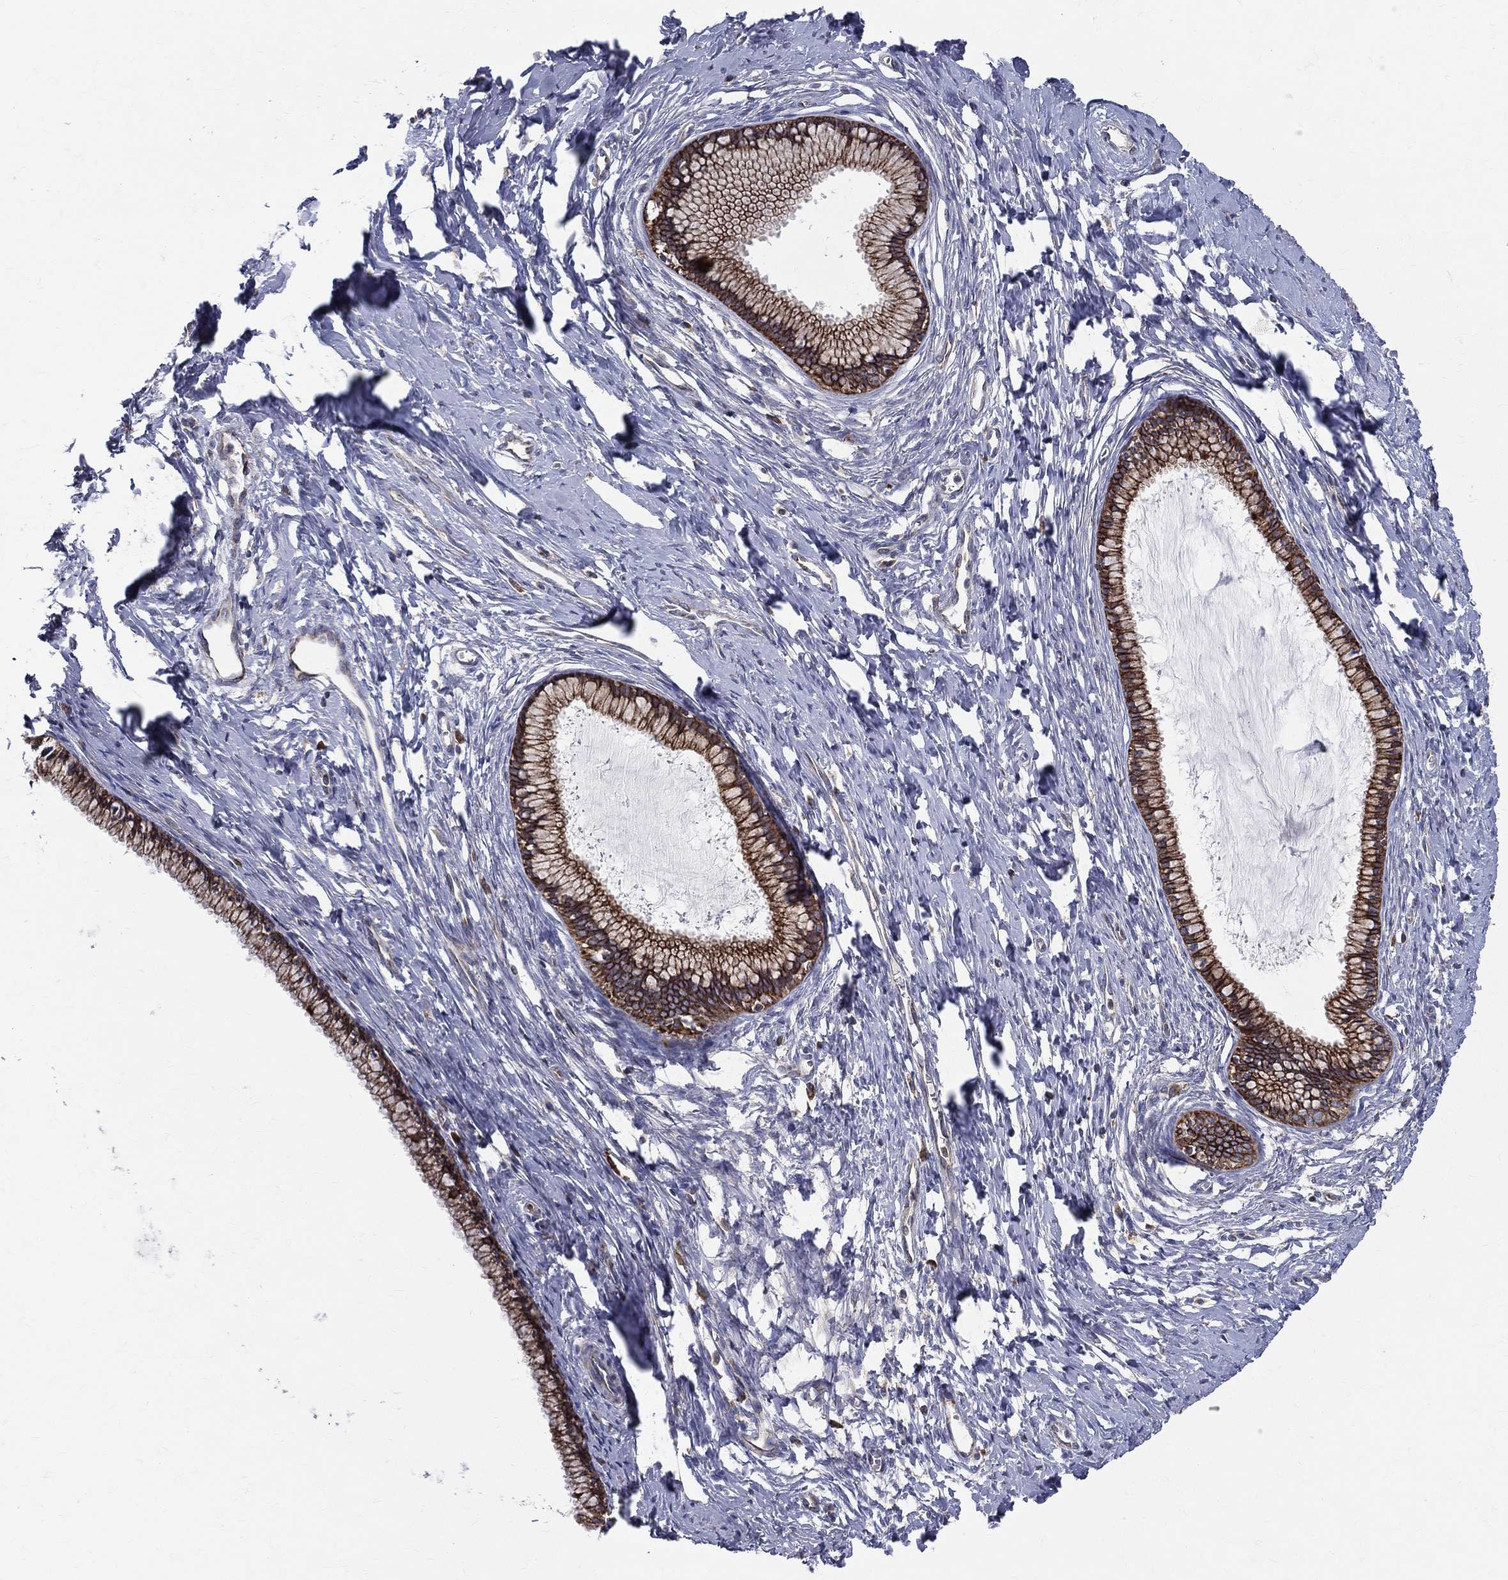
{"staining": {"intensity": "strong", "quantity": ">75%", "location": "cytoplasmic/membranous"}, "tissue": "cervix", "cell_type": "Glandular cells", "image_type": "normal", "snomed": [{"axis": "morphology", "description": "Normal tissue, NOS"}, {"axis": "topography", "description": "Cervix"}], "caption": "Immunohistochemistry (IHC) histopathology image of unremarkable cervix: cervix stained using immunohistochemistry (IHC) exhibits high levels of strong protein expression localized specifically in the cytoplasmic/membranous of glandular cells, appearing as a cytoplasmic/membranous brown color.", "gene": "MIX23", "patient": {"sex": "female", "age": 40}}